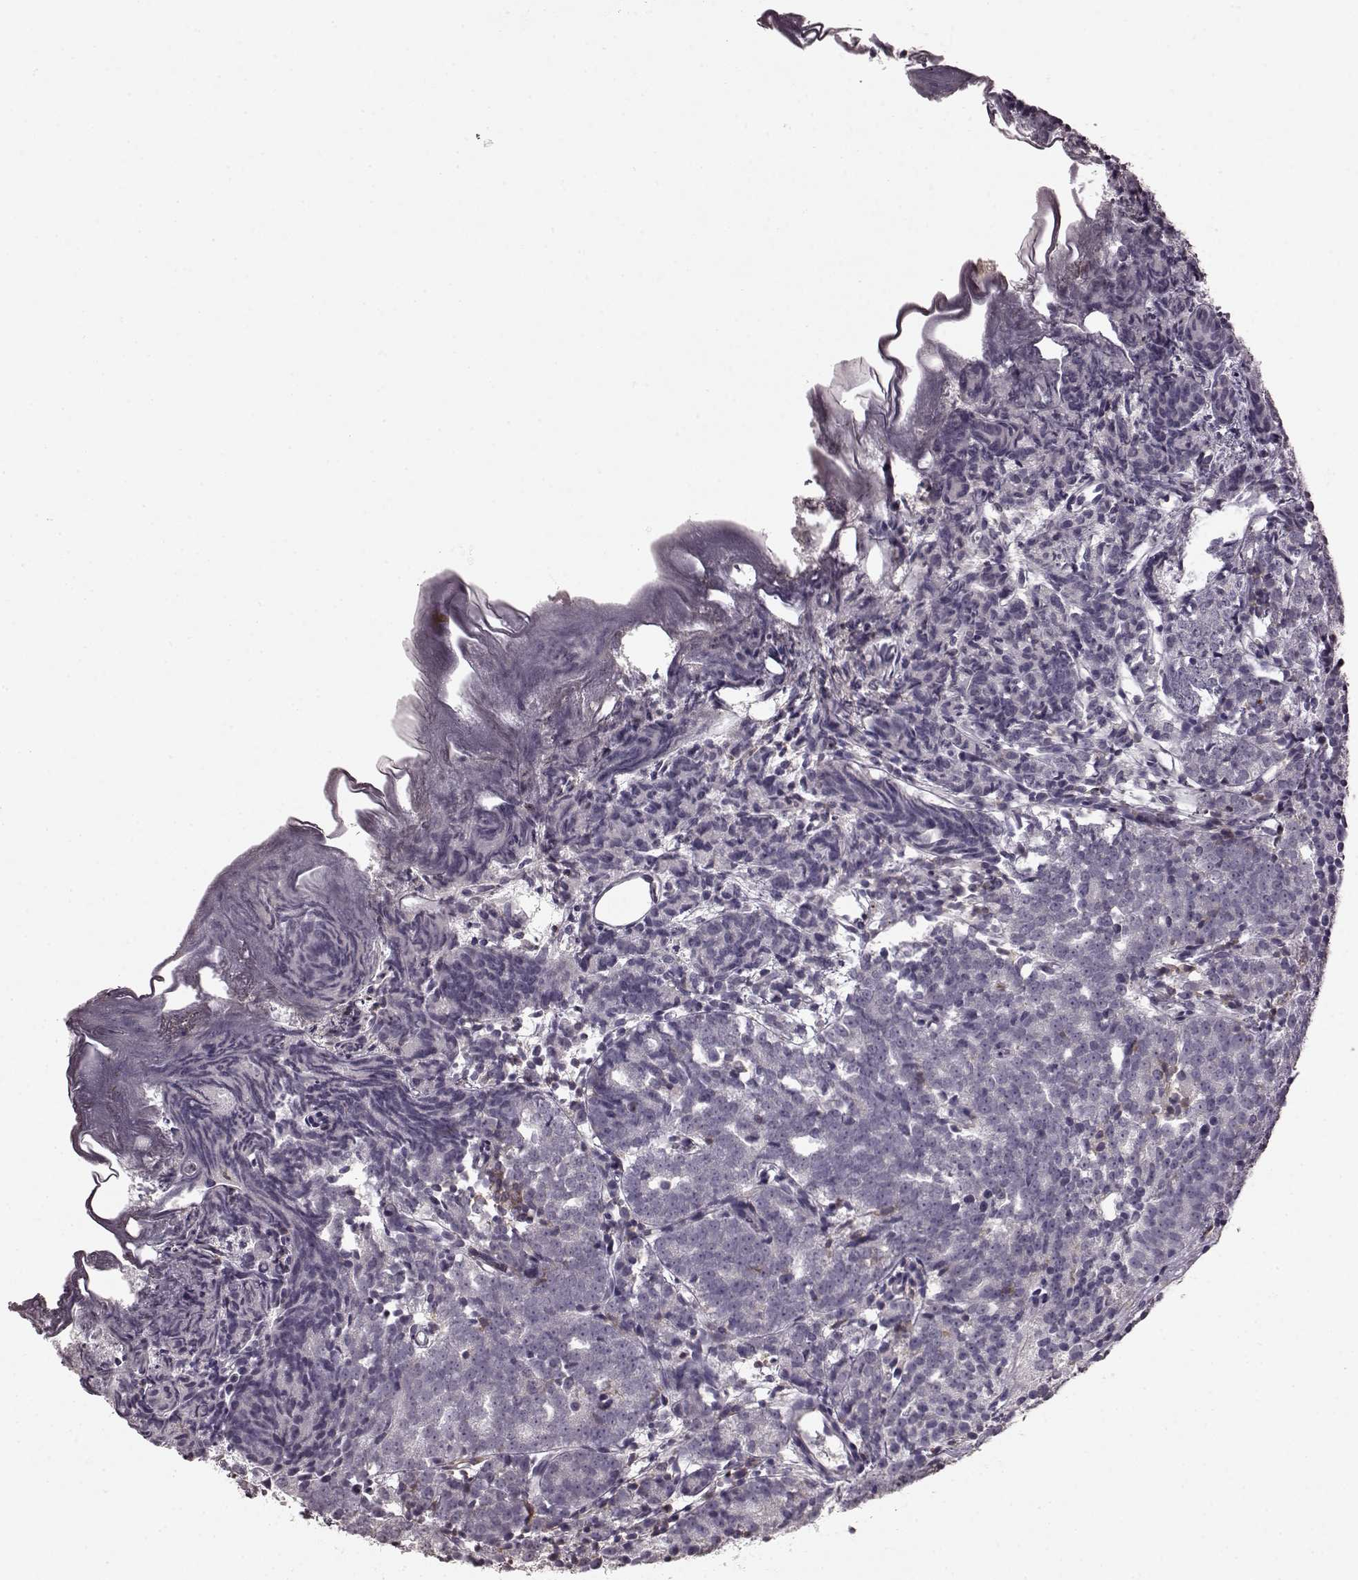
{"staining": {"intensity": "negative", "quantity": "none", "location": "none"}, "tissue": "prostate cancer", "cell_type": "Tumor cells", "image_type": "cancer", "snomed": [{"axis": "morphology", "description": "Adenocarcinoma, High grade"}, {"axis": "topography", "description": "Prostate"}], "caption": "Tumor cells are negative for protein expression in human prostate adenocarcinoma (high-grade).", "gene": "CD28", "patient": {"sex": "male", "age": 53}}